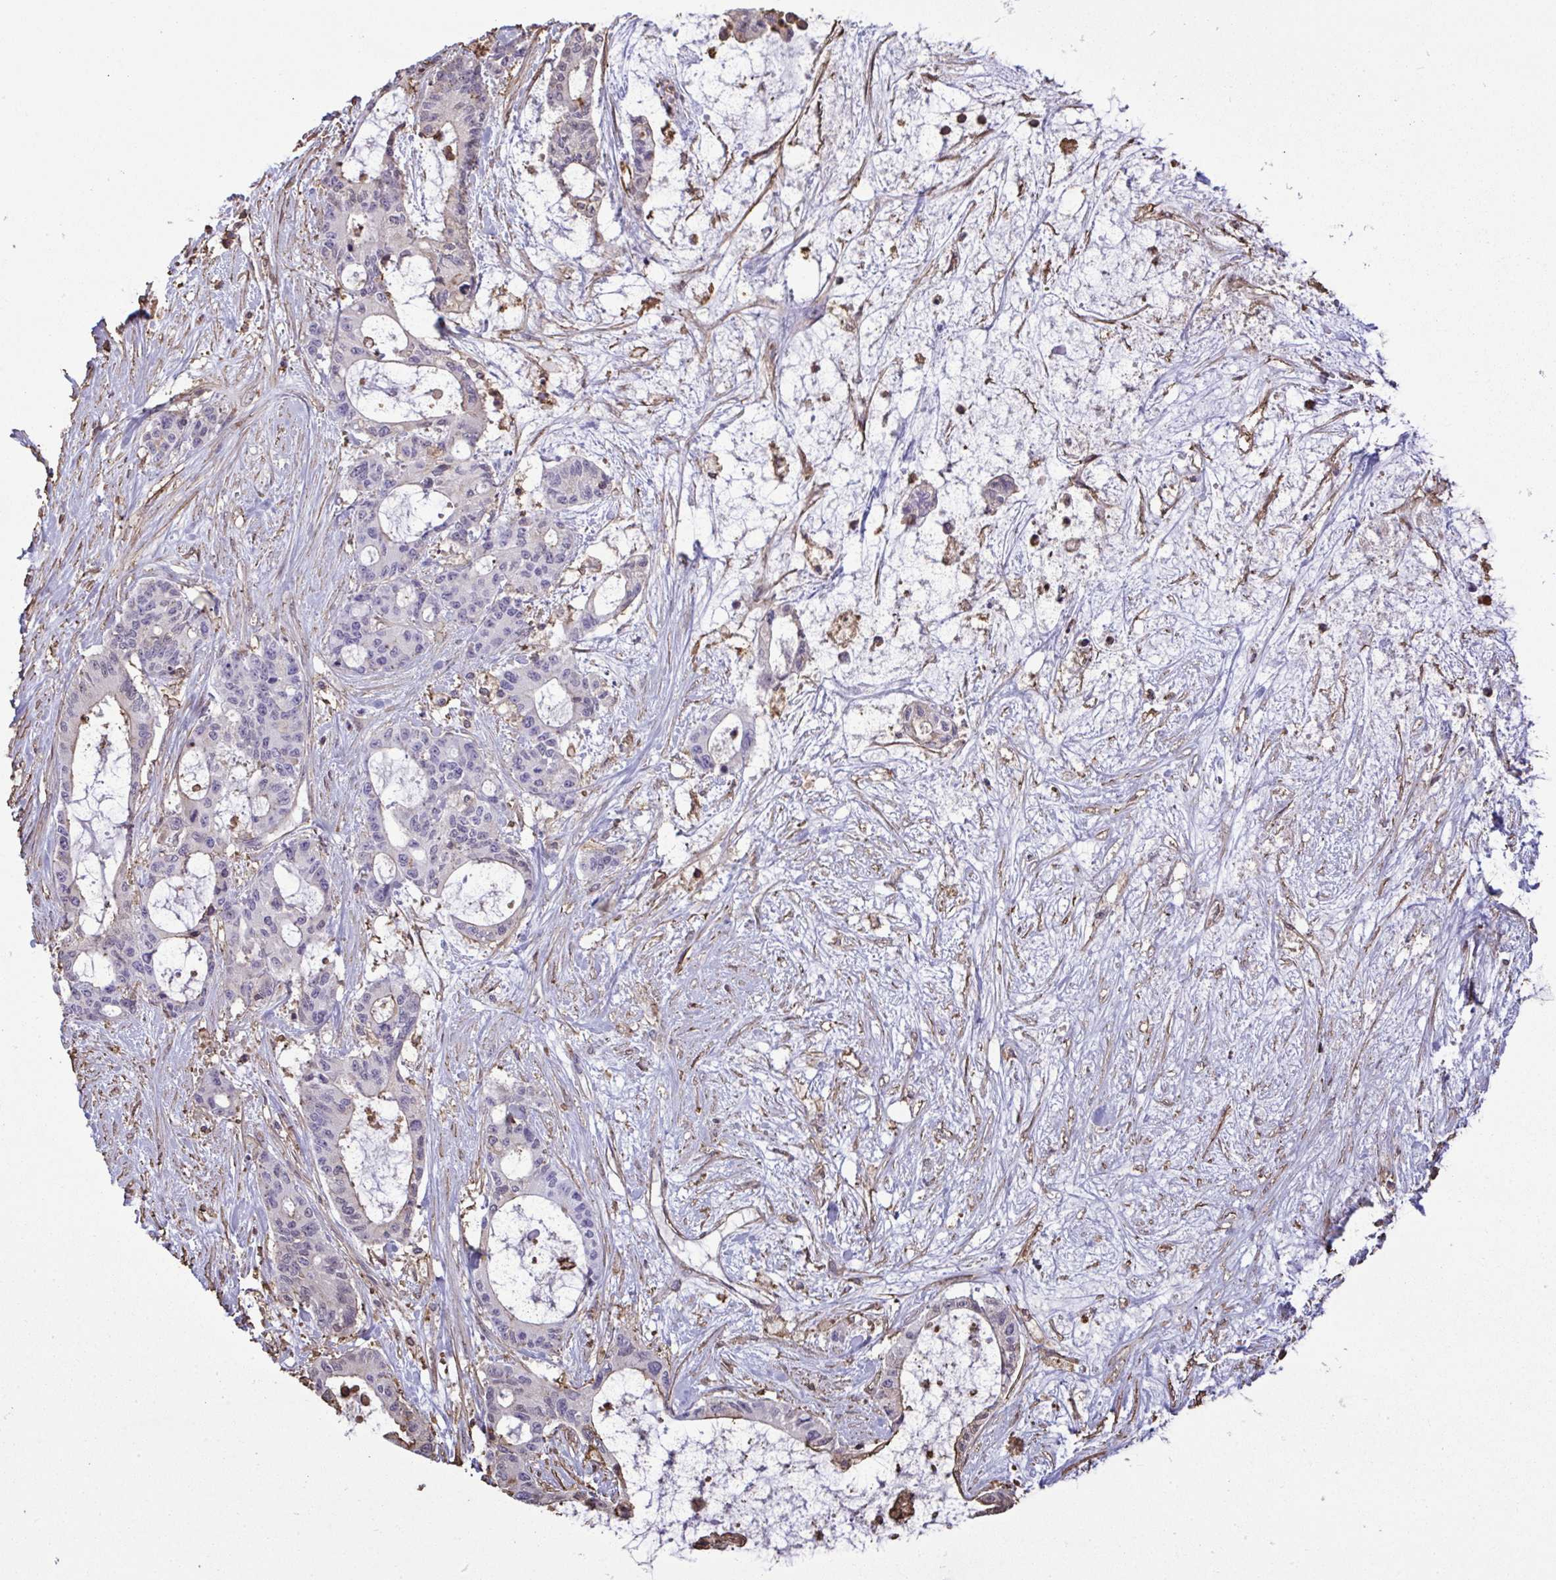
{"staining": {"intensity": "negative", "quantity": "none", "location": "none"}, "tissue": "liver cancer", "cell_type": "Tumor cells", "image_type": "cancer", "snomed": [{"axis": "morphology", "description": "Normal tissue, NOS"}, {"axis": "morphology", "description": "Cholangiocarcinoma"}, {"axis": "topography", "description": "Liver"}, {"axis": "topography", "description": "Peripheral nerve tissue"}], "caption": "There is no significant expression in tumor cells of liver cancer (cholangiocarcinoma).", "gene": "ANXA5", "patient": {"sex": "female", "age": 73}}